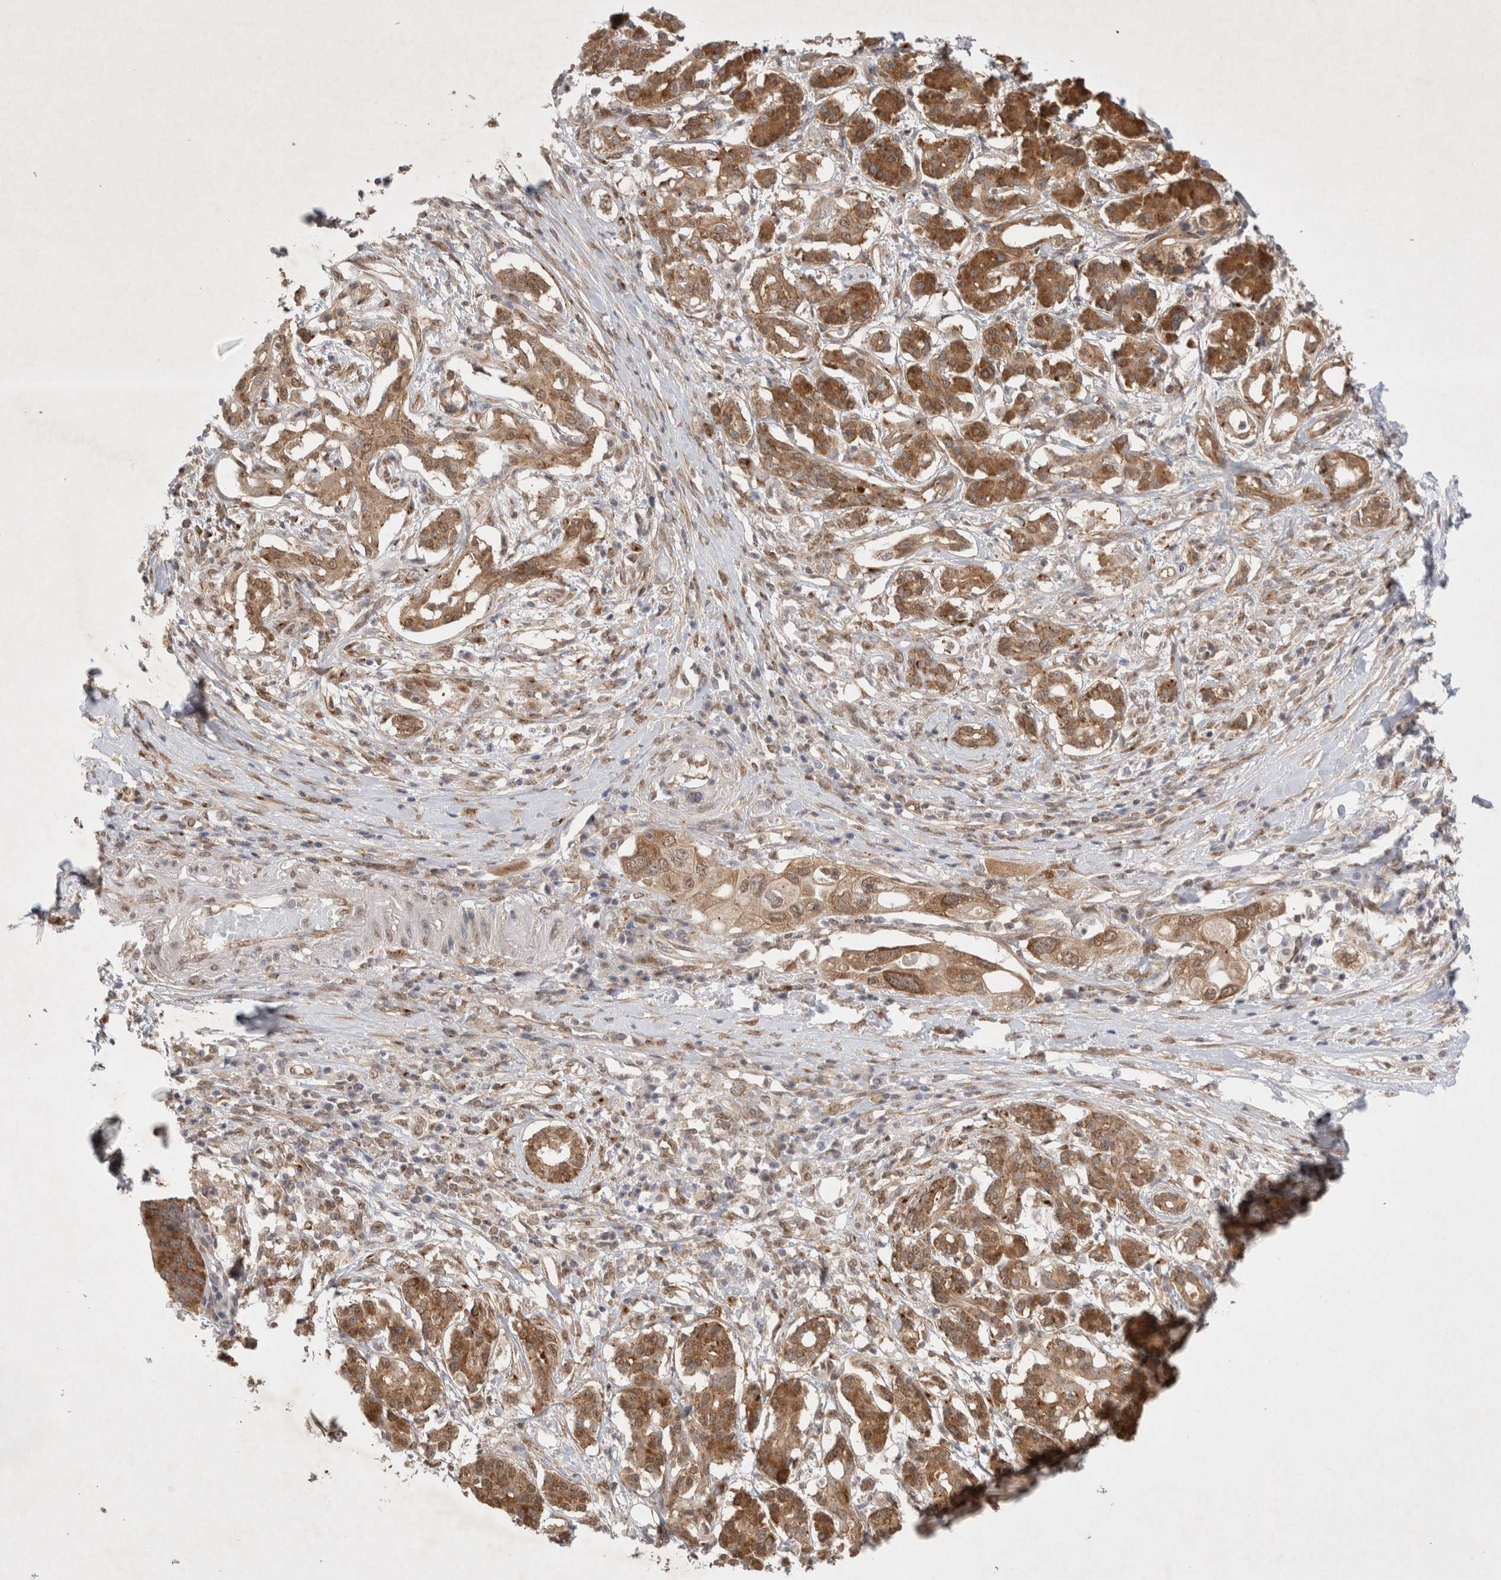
{"staining": {"intensity": "moderate", "quantity": ">75%", "location": "cytoplasmic/membranous"}, "tissue": "pancreatic cancer", "cell_type": "Tumor cells", "image_type": "cancer", "snomed": [{"axis": "morphology", "description": "Adenocarcinoma, NOS"}, {"axis": "topography", "description": "Pancreas"}], "caption": "Pancreatic cancer (adenocarcinoma) stained with a protein marker exhibits moderate staining in tumor cells.", "gene": "WIPF2", "patient": {"sex": "female", "age": 56}}